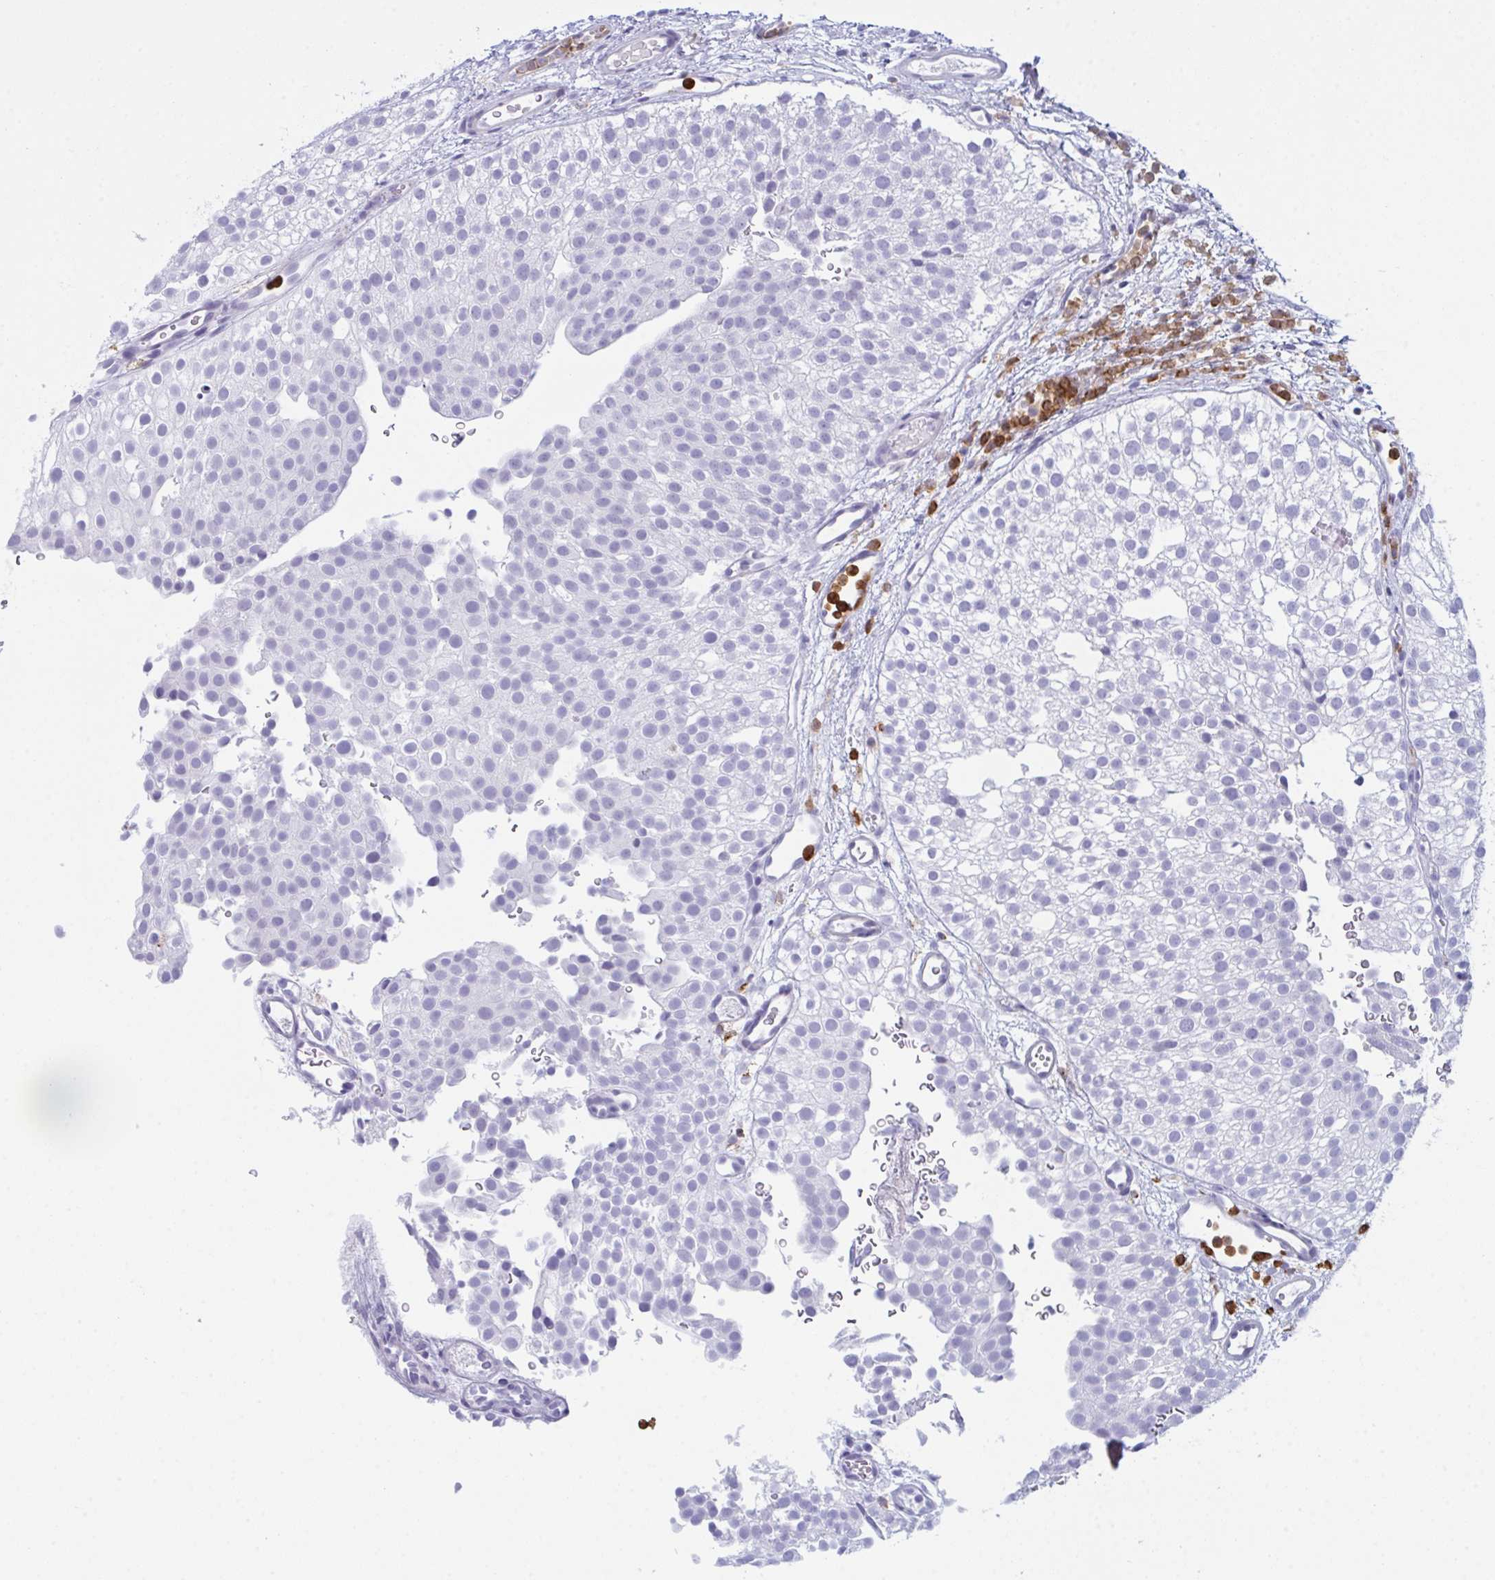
{"staining": {"intensity": "negative", "quantity": "none", "location": "none"}, "tissue": "urothelial cancer", "cell_type": "Tumor cells", "image_type": "cancer", "snomed": [{"axis": "morphology", "description": "Urothelial carcinoma, Low grade"}, {"axis": "topography", "description": "Urinary bladder"}], "caption": "Protein analysis of urothelial cancer demonstrates no significant expression in tumor cells.", "gene": "MYO1F", "patient": {"sex": "male", "age": 78}}